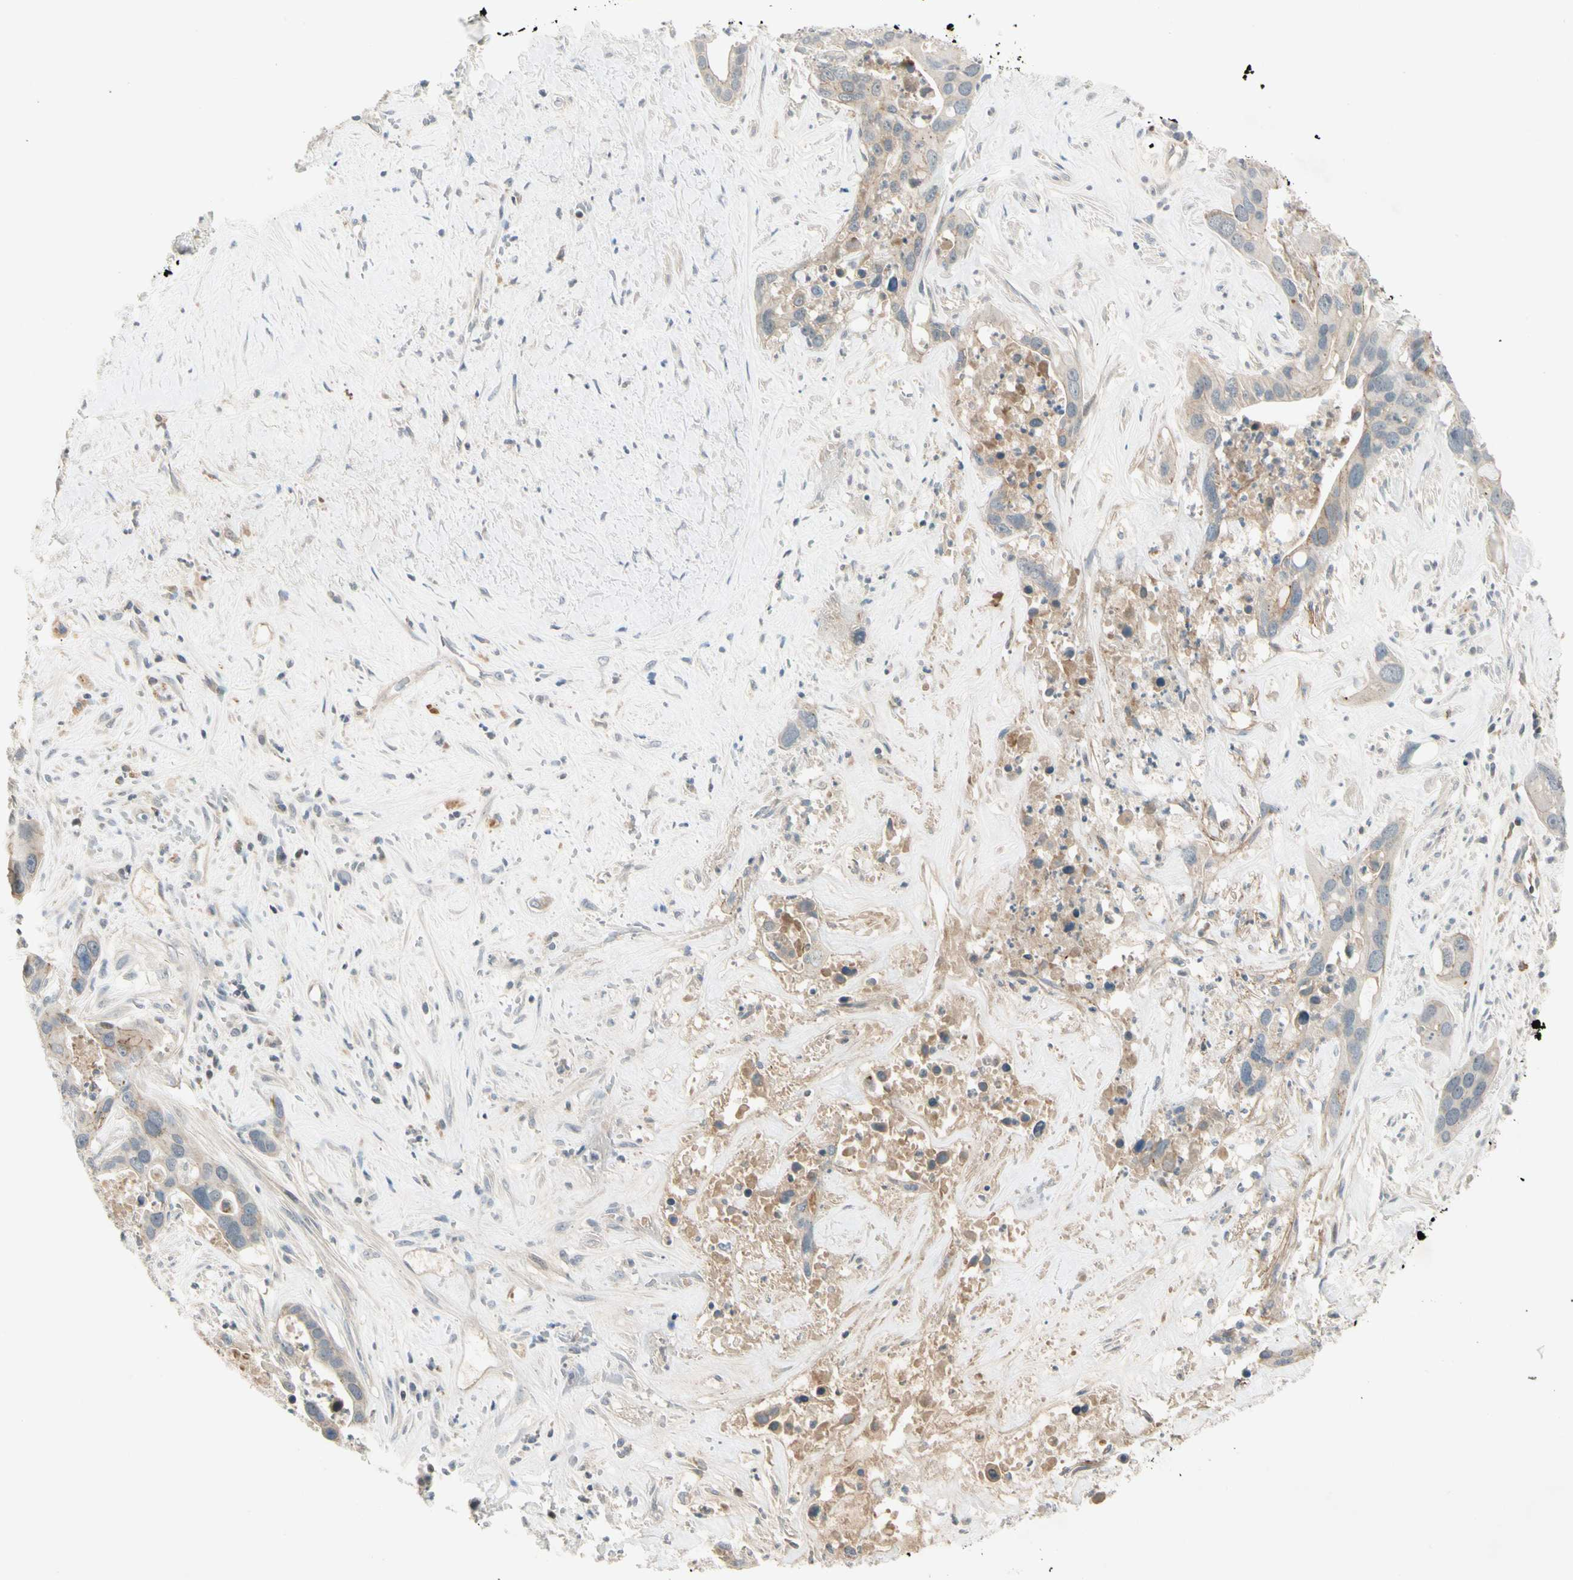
{"staining": {"intensity": "weak", "quantity": "<25%", "location": "cytoplasmic/membranous"}, "tissue": "liver cancer", "cell_type": "Tumor cells", "image_type": "cancer", "snomed": [{"axis": "morphology", "description": "Cholangiocarcinoma"}, {"axis": "topography", "description": "Liver"}], "caption": "Cholangiocarcinoma (liver) stained for a protein using immunohistochemistry shows no positivity tumor cells.", "gene": "ICAM5", "patient": {"sex": "female", "age": 65}}